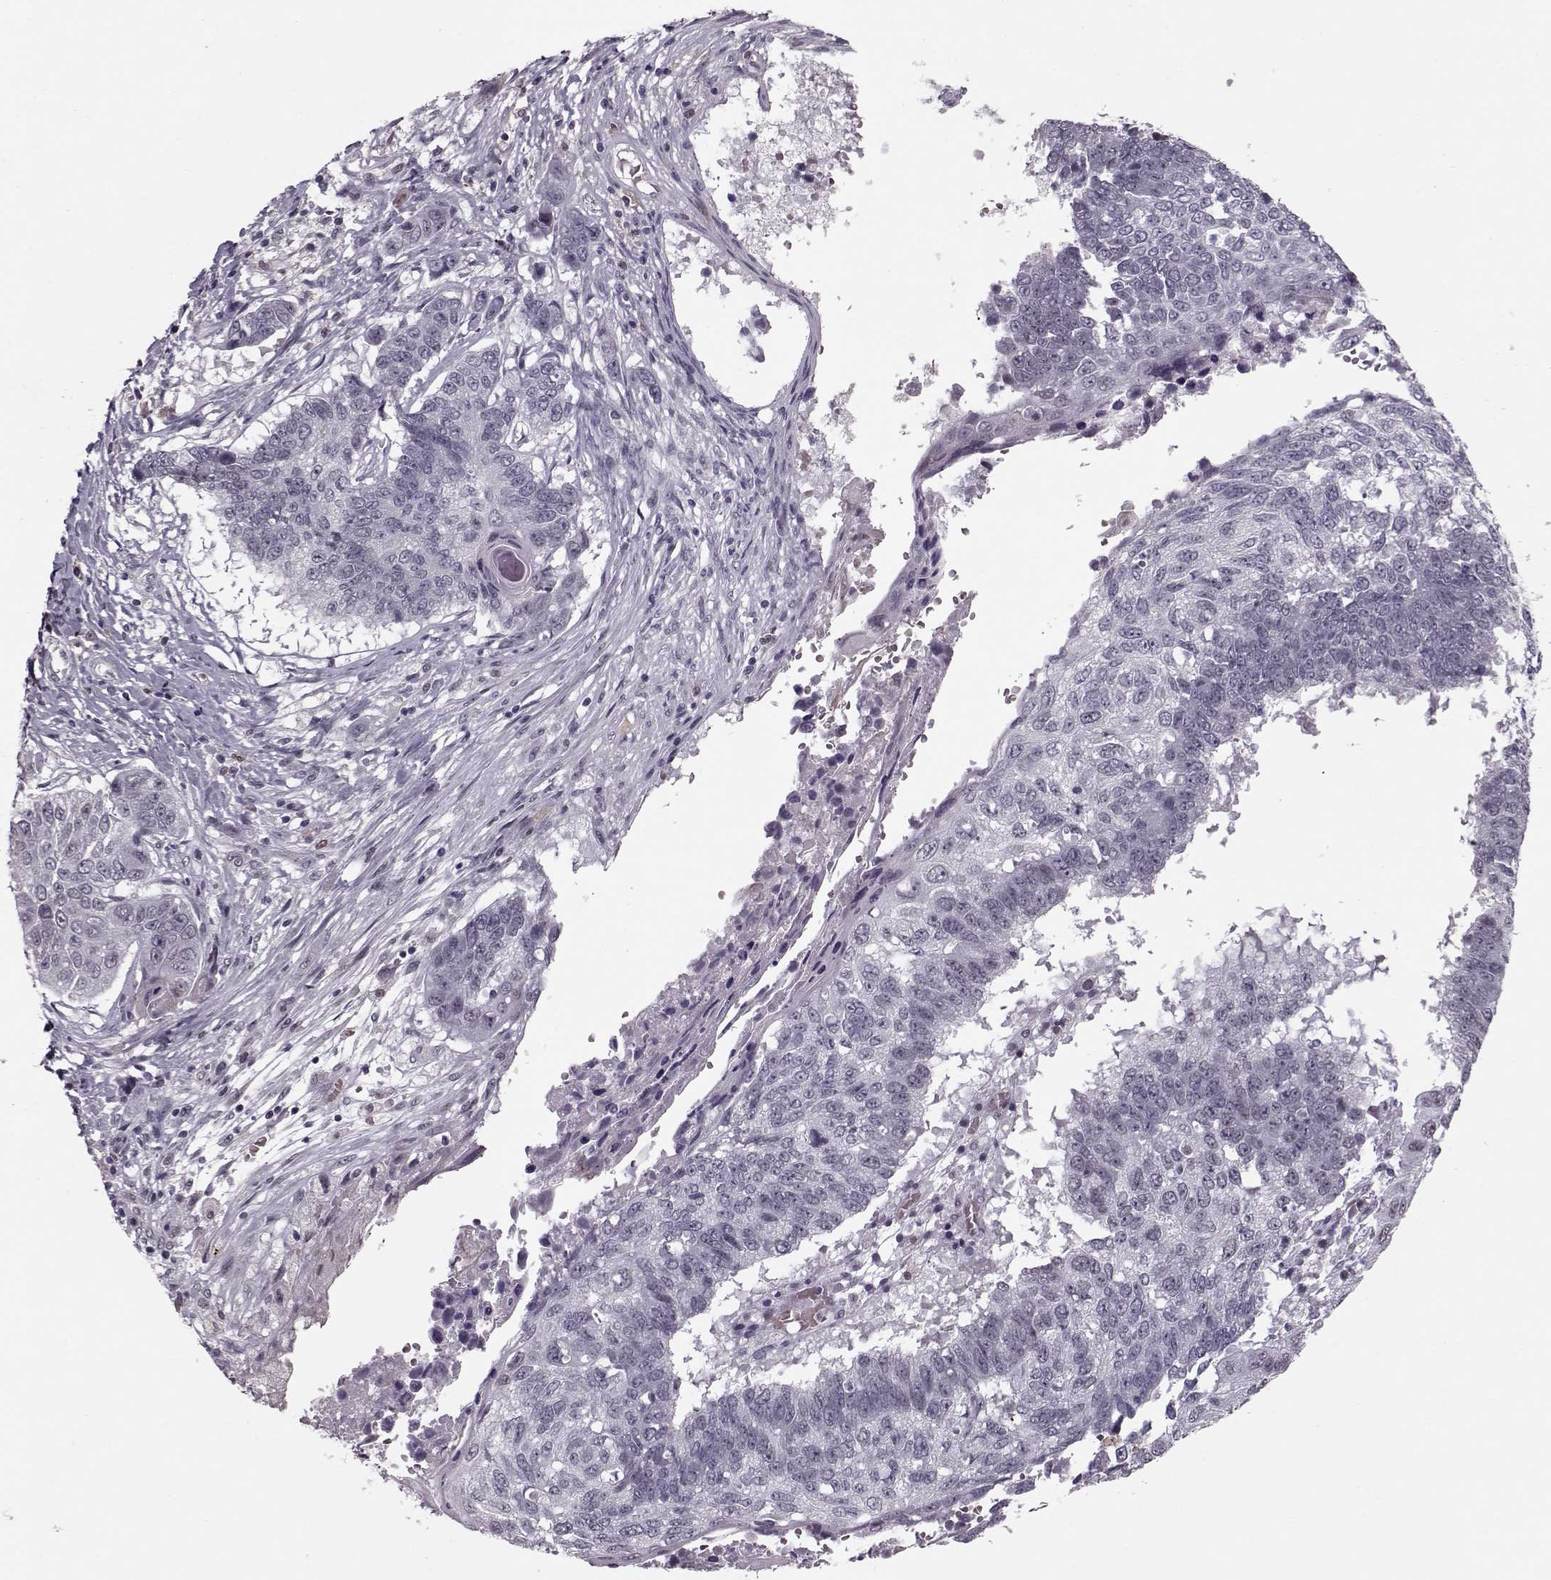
{"staining": {"intensity": "negative", "quantity": "none", "location": "none"}, "tissue": "lung cancer", "cell_type": "Tumor cells", "image_type": "cancer", "snomed": [{"axis": "morphology", "description": "Squamous cell carcinoma, NOS"}, {"axis": "topography", "description": "Lung"}], "caption": "The histopathology image demonstrates no significant expression in tumor cells of lung squamous cell carcinoma.", "gene": "DNAI3", "patient": {"sex": "male", "age": 73}}